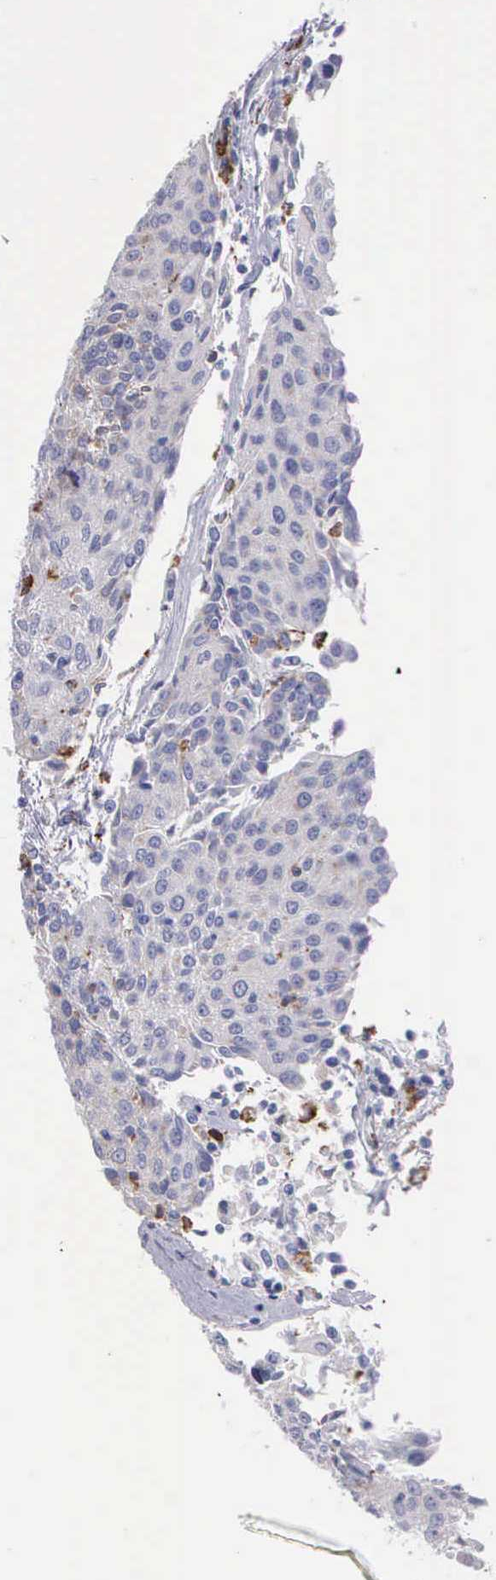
{"staining": {"intensity": "negative", "quantity": "none", "location": "none"}, "tissue": "urothelial cancer", "cell_type": "Tumor cells", "image_type": "cancer", "snomed": [{"axis": "morphology", "description": "Urothelial carcinoma, High grade"}, {"axis": "topography", "description": "Urinary bladder"}], "caption": "DAB immunohistochemical staining of human urothelial cancer shows no significant expression in tumor cells.", "gene": "TYRP1", "patient": {"sex": "female", "age": 85}}